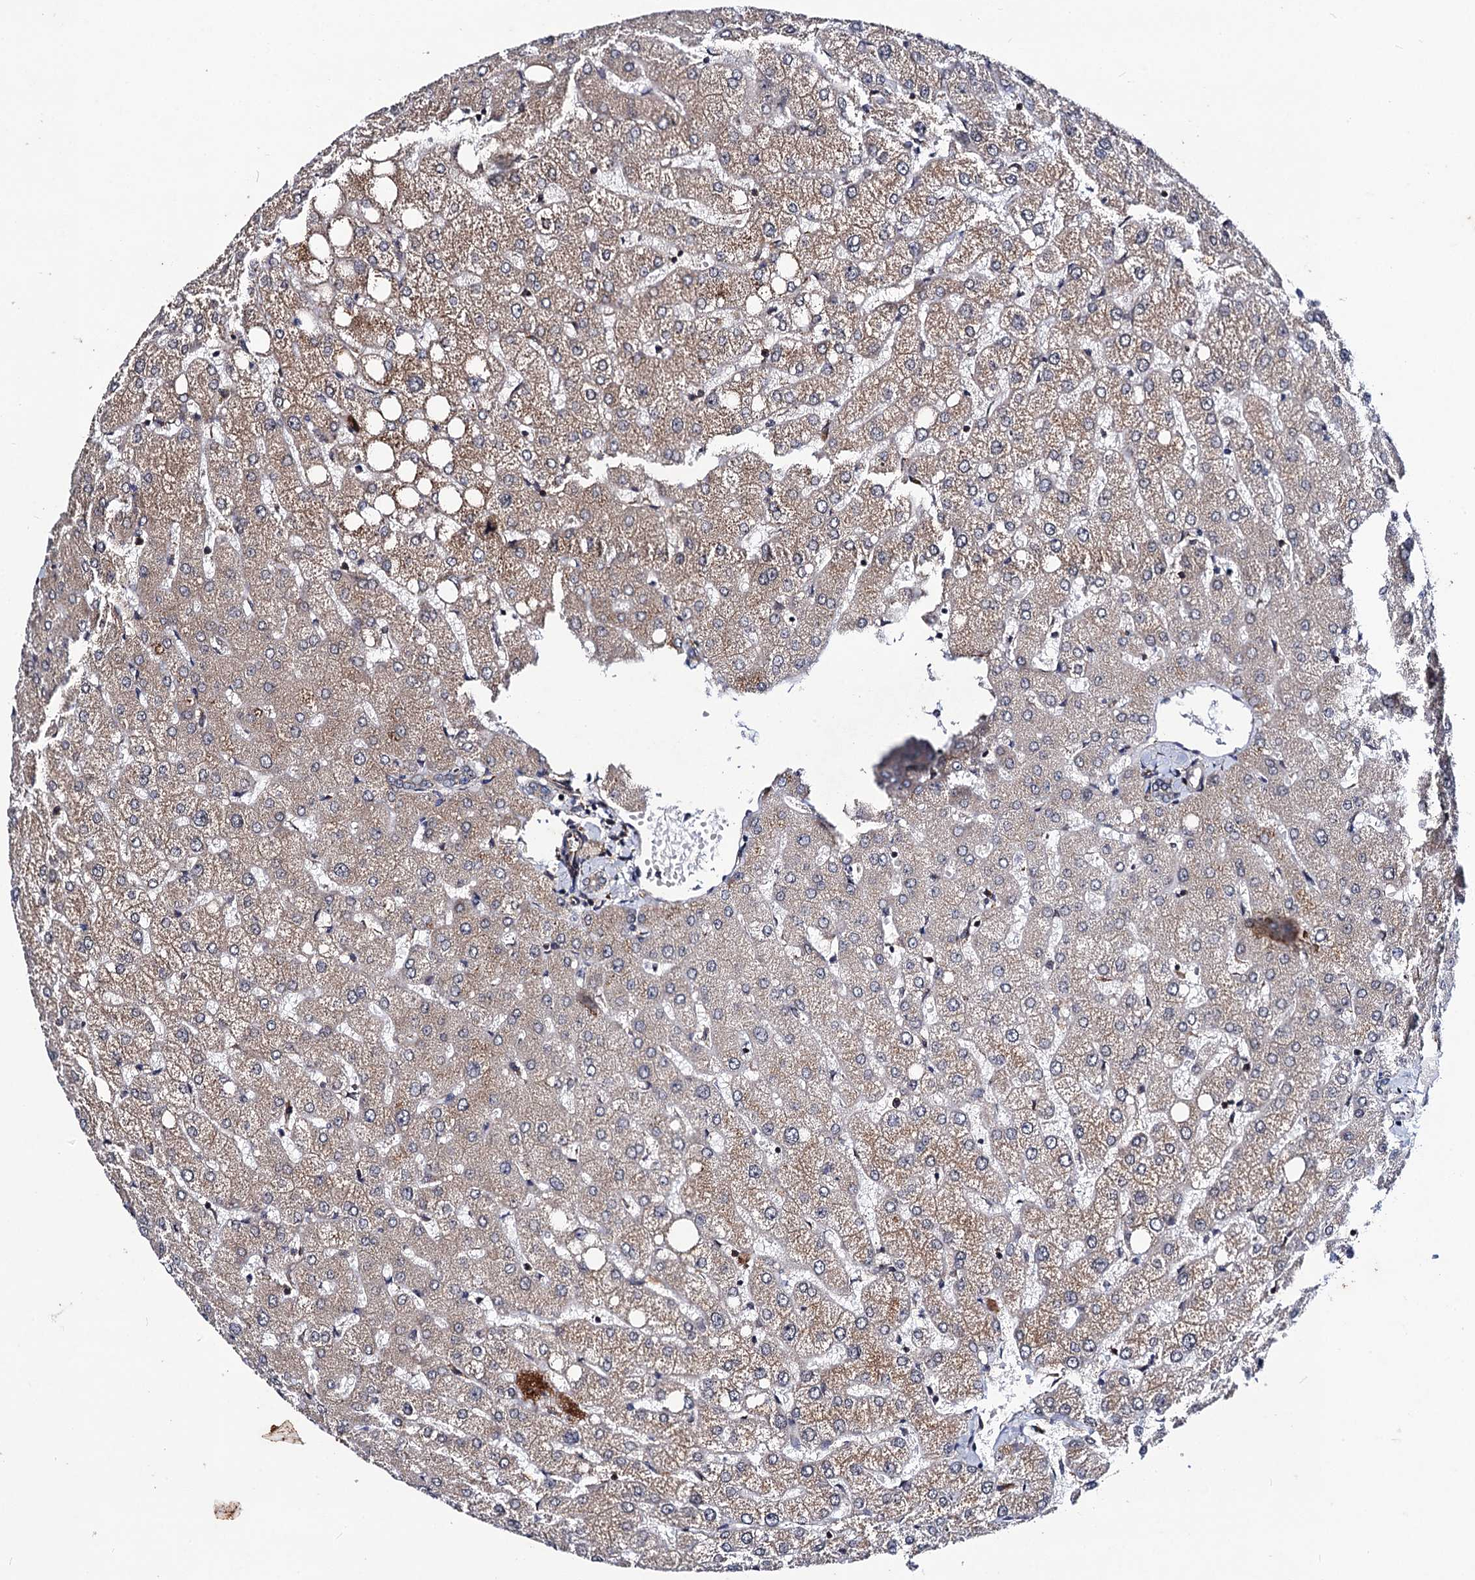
{"staining": {"intensity": "weak", "quantity": "<25%", "location": "cytoplasmic/membranous"}, "tissue": "liver", "cell_type": "Cholangiocytes", "image_type": "normal", "snomed": [{"axis": "morphology", "description": "Normal tissue, NOS"}, {"axis": "topography", "description": "Liver"}], "caption": "Immunohistochemistry (IHC) of normal human liver displays no positivity in cholangiocytes. (Brightfield microscopy of DAB (3,3'-diaminobenzidine) IHC at high magnification).", "gene": "DYDC1", "patient": {"sex": "female", "age": 54}}